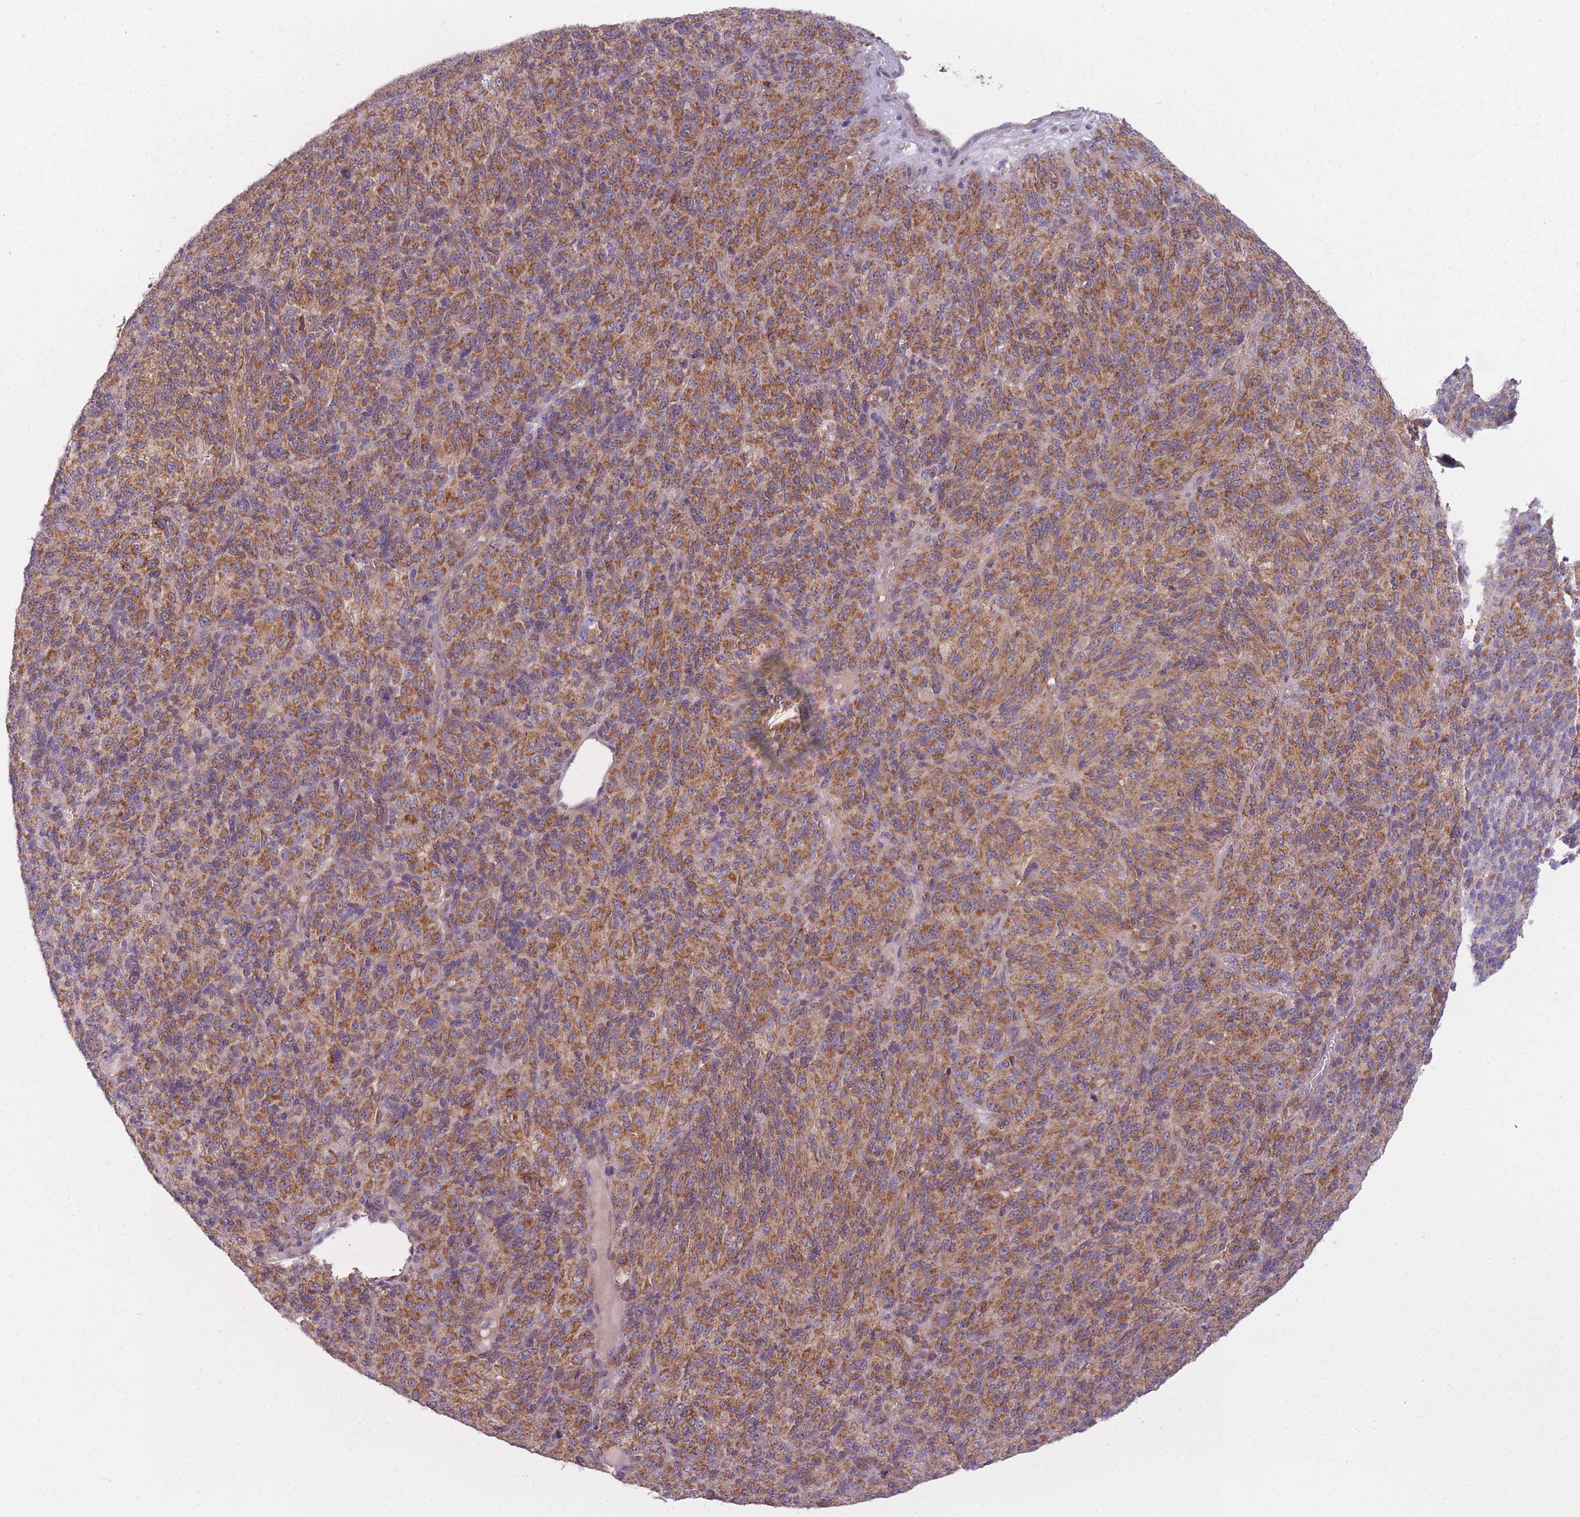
{"staining": {"intensity": "moderate", "quantity": ">75%", "location": "cytoplasmic/membranous"}, "tissue": "melanoma", "cell_type": "Tumor cells", "image_type": "cancer", "snomed": [{"axis": "morphology", "description": "Malignant melanoma, Metastatic site"}, {"axis": "topography", "description": "Brain"}], "caption": "Immunohistochemical staining of human melanoma reveals medium levels of moderate cytoplasmic/membranous protein staining in approximately >75% of tumor cells.", "gene": "NT5DC2", "patient": {"sex": "female", "age": 56}}